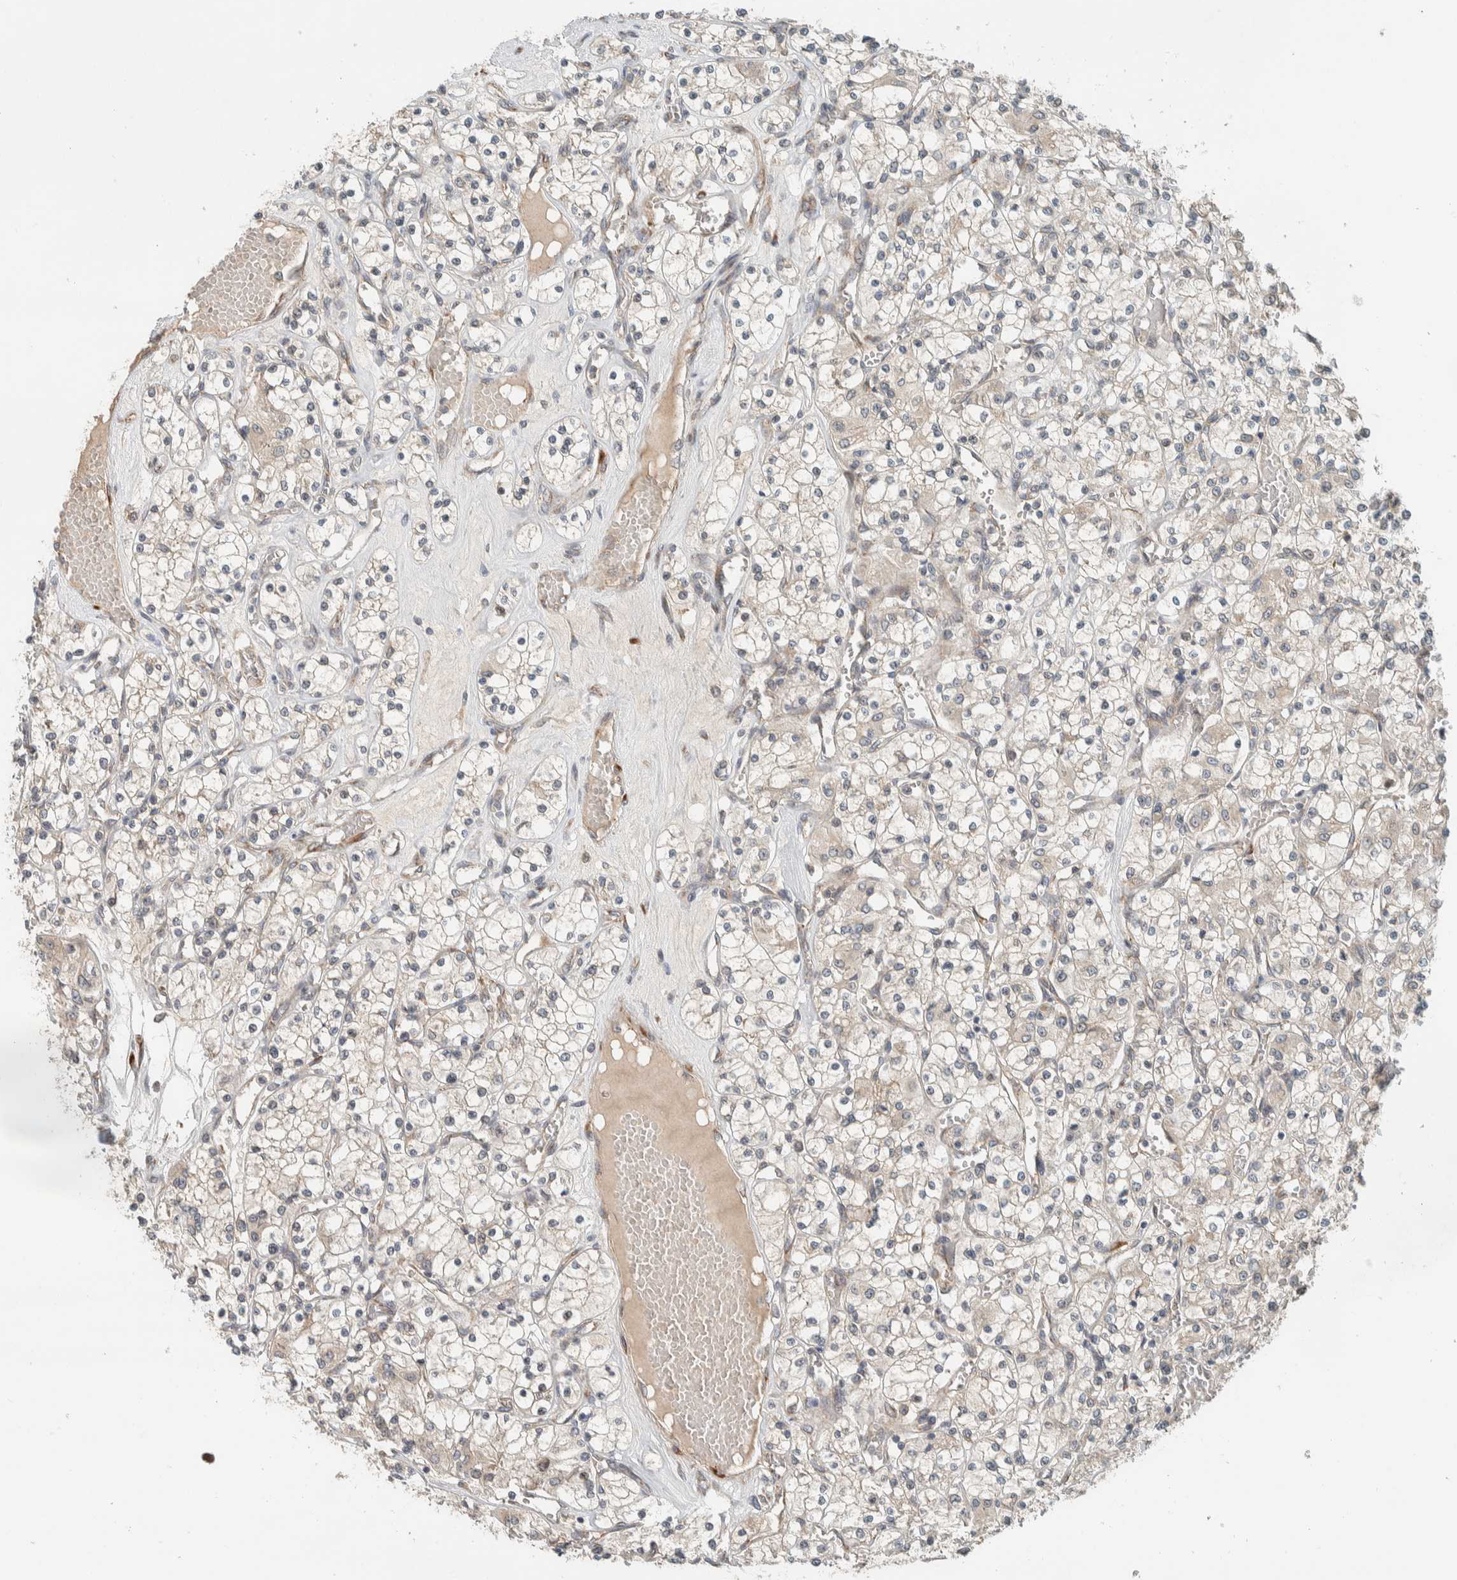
{"staining": {"intensity": "negative", "quantity": "none", "location": "none"}, "tissue": "renal cancer", "cell_type": "Tumor cells", "image_type": "cancer", "snomed": [{"axis": "morphology", "description": "Adenocarcinoma, NOS"}, {"axis": "topography", "description": "Kidney"}], "caption": "The image shows no significant positivity in tumor cells of renal cancer (adenocarcinoma).", "gene": "CTBP2", "patient": {"sex": "female", "age": 59}}